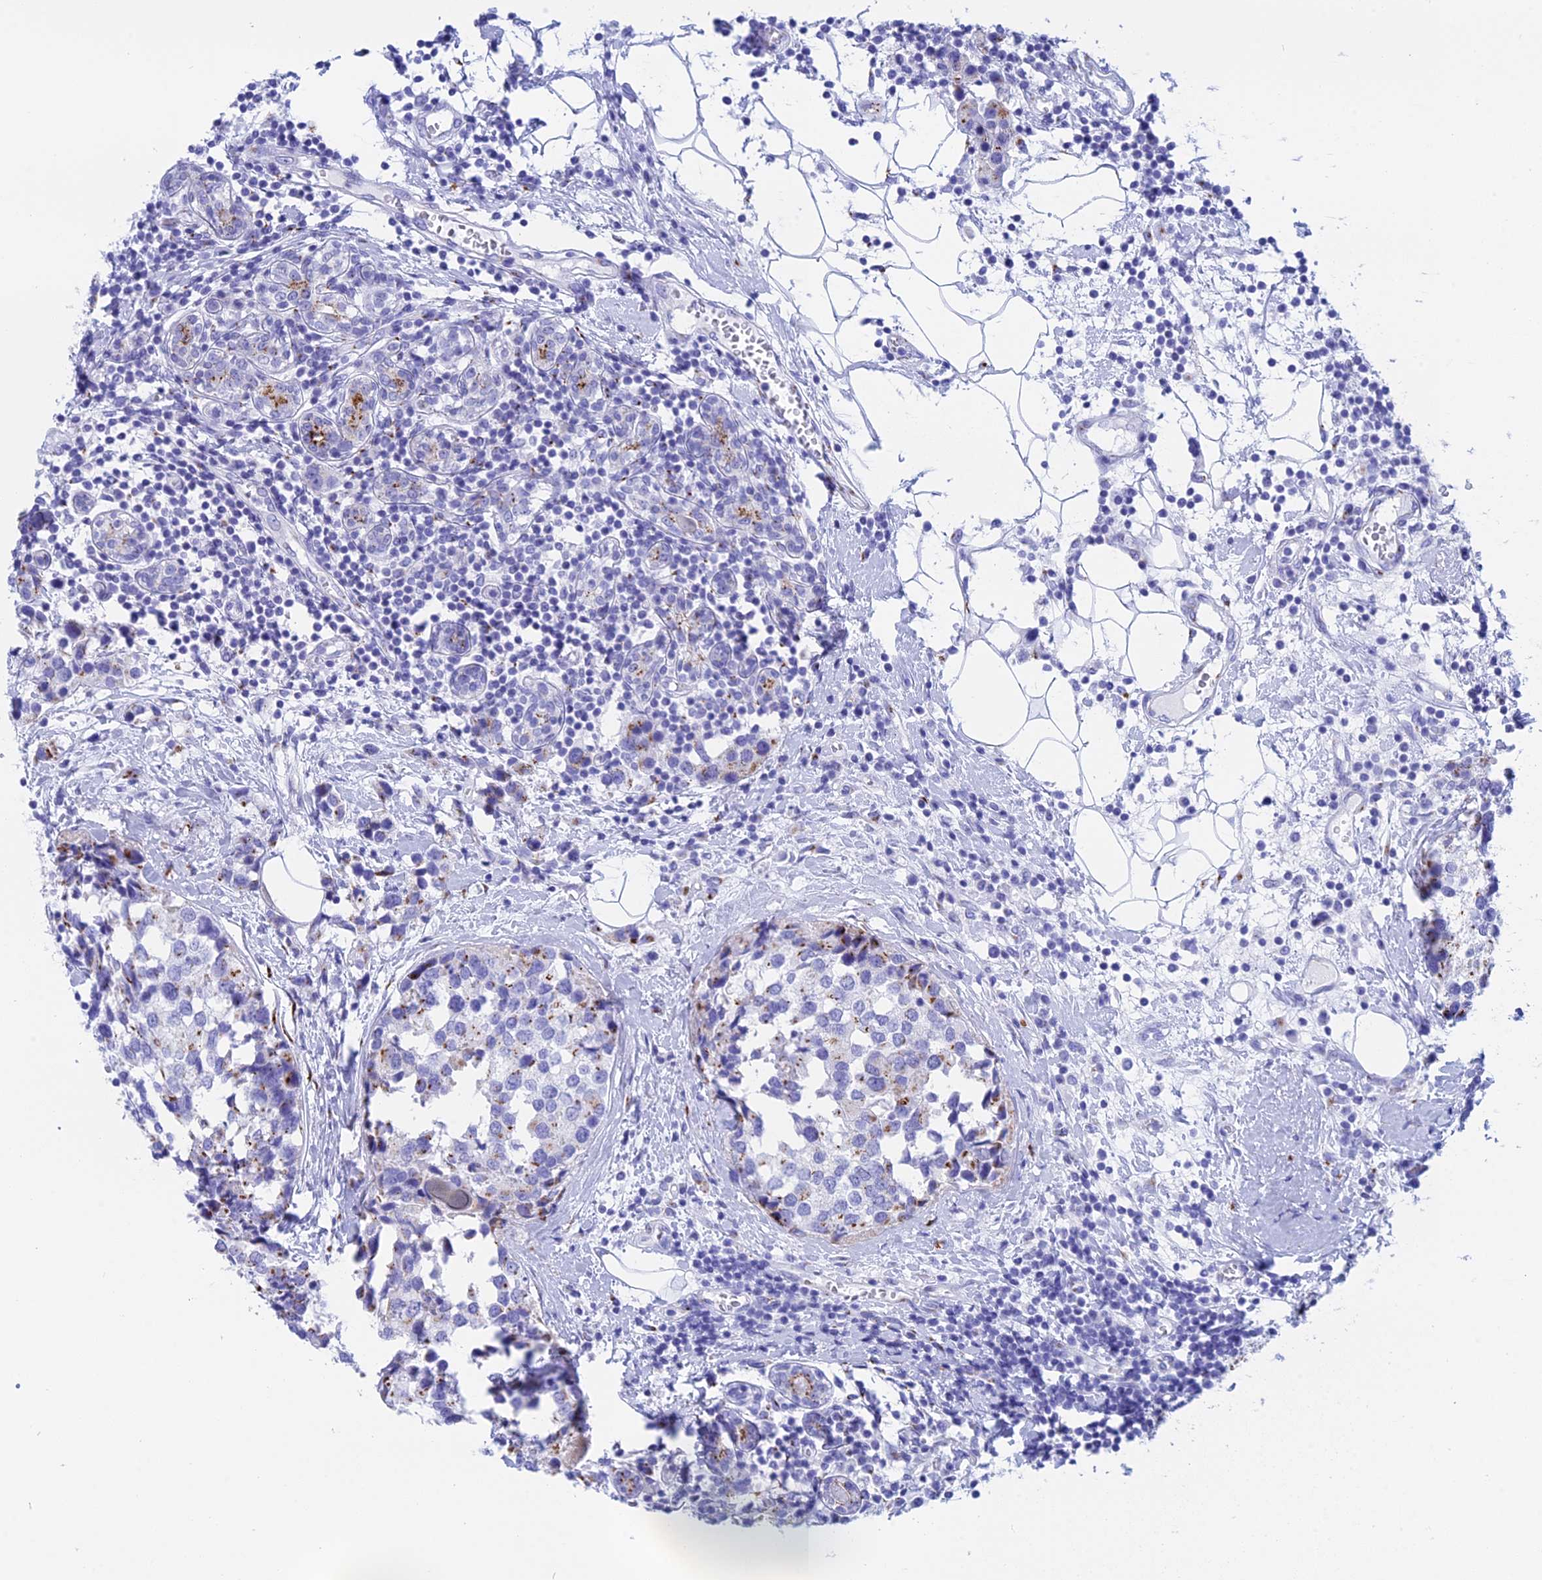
{"staining": {"intensity": "moderate", "quantity": "<25%", "location": "cytoplasmic/membranous"}, "tissue": "breast cancer", "cell_type": "Tumor cells", "image_type": "cancer", "snomed": [{"axis": "morphology", "description": "Lobular carcinoma"}, {"axis": "topography", "description": "Breast"}], "caption": "The photomicrograph reveals immunohistochemical staining of lobular carcinoma (breast). There is moderate cytoplasmic/membranous positivity is seen in about <25% of tumor cells.", "gene": "ERICH4", "patient": {"sex": "female", "age": 59}}